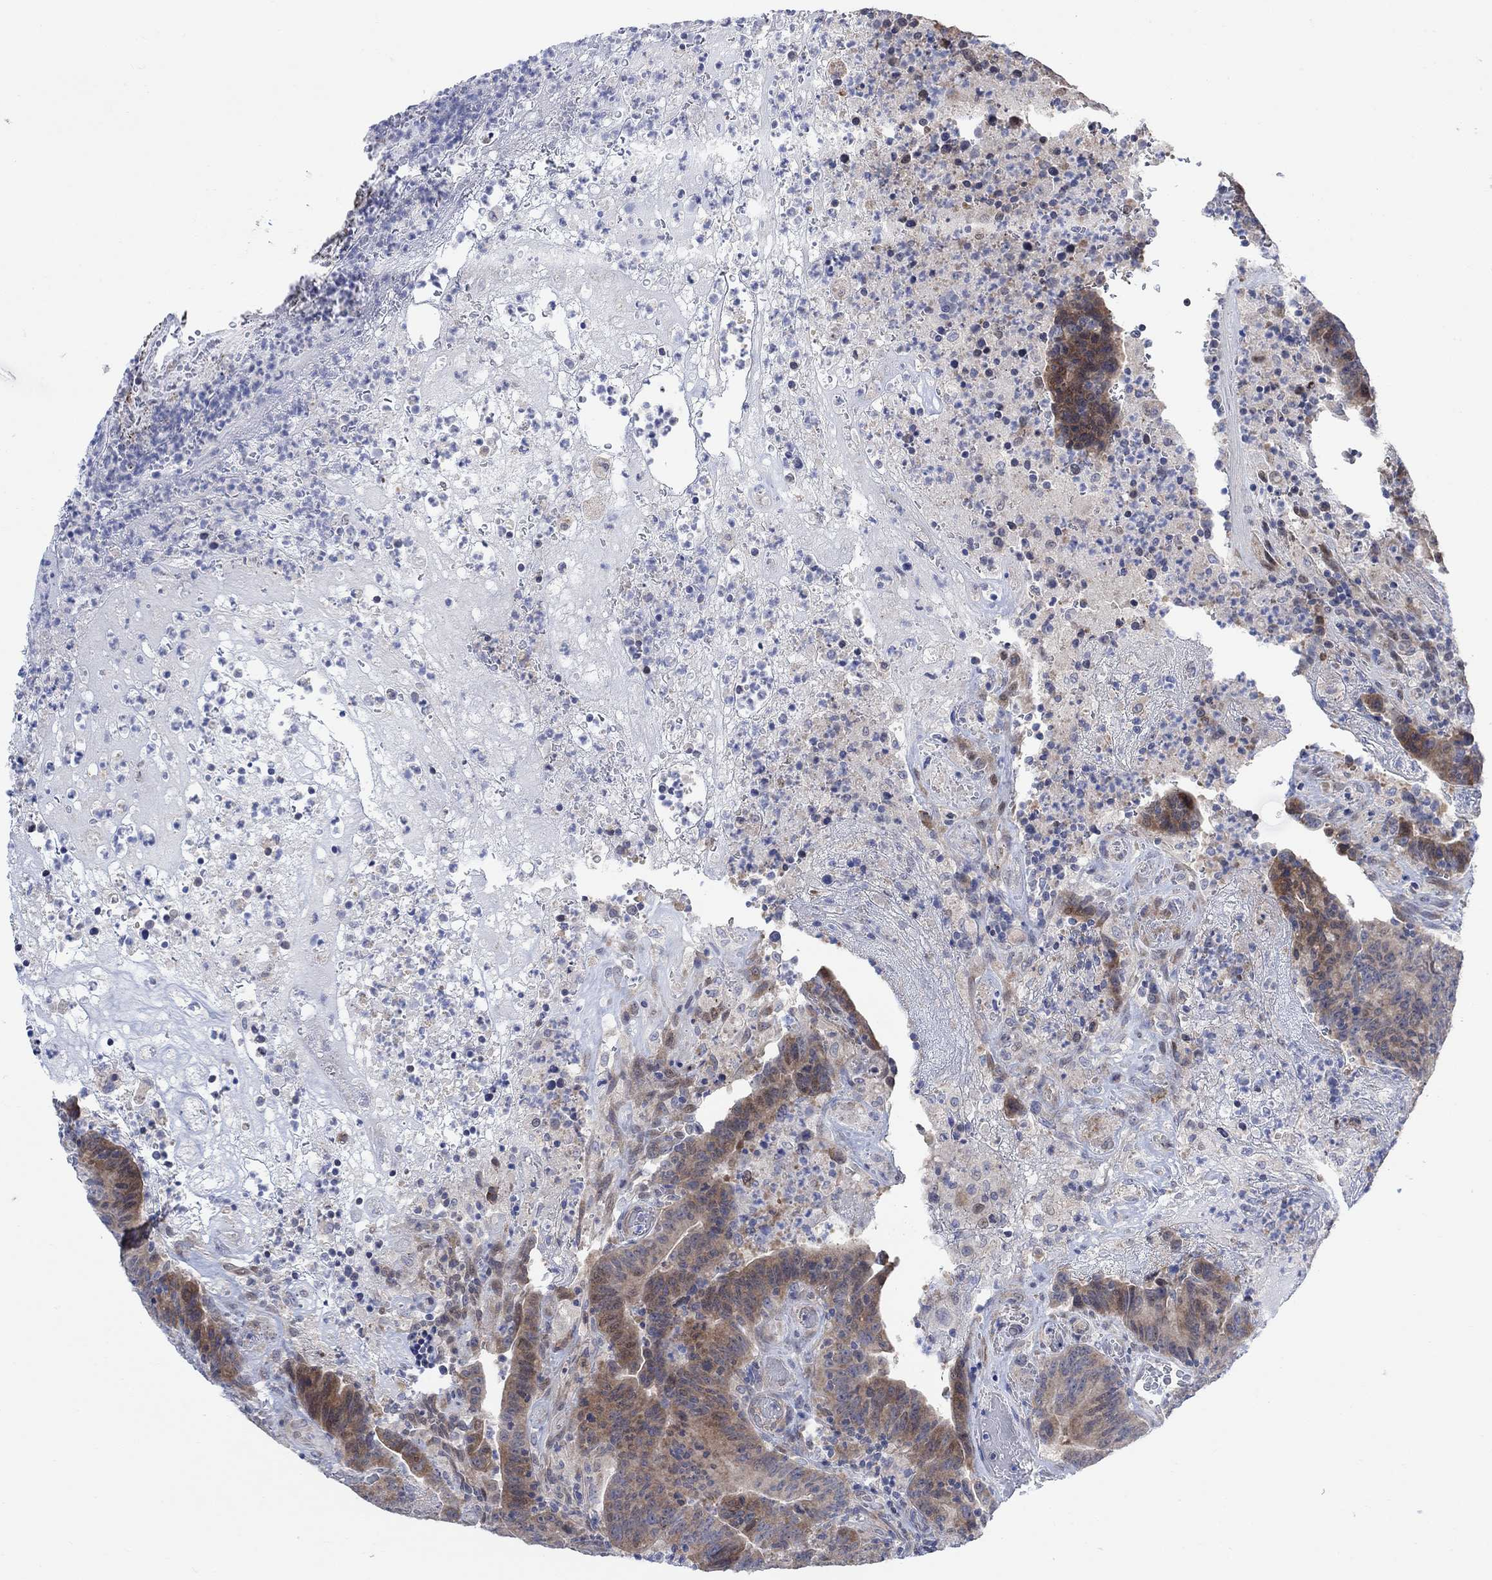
{"staining": {"intensity": "moderate", "quantity": ">75%", "location": "cytoplasmic/membranous"}, "tissue": "colorectal cancer", "cell_type": "Tumor cells", "image_type": "cancer", "snomed": [{"axis": "morphology", "description": "Adenocarcinoma, NOS"}, {"axis": "topography", "description": "Colon"}], "caption": "Tumor cells show moderate cytoplasmic/membranous staining in approximately >75% of cells in adenocarcinoma (colorectal).", "gene": "CNTF", "patient": {"sex": "female", "age": 75}}